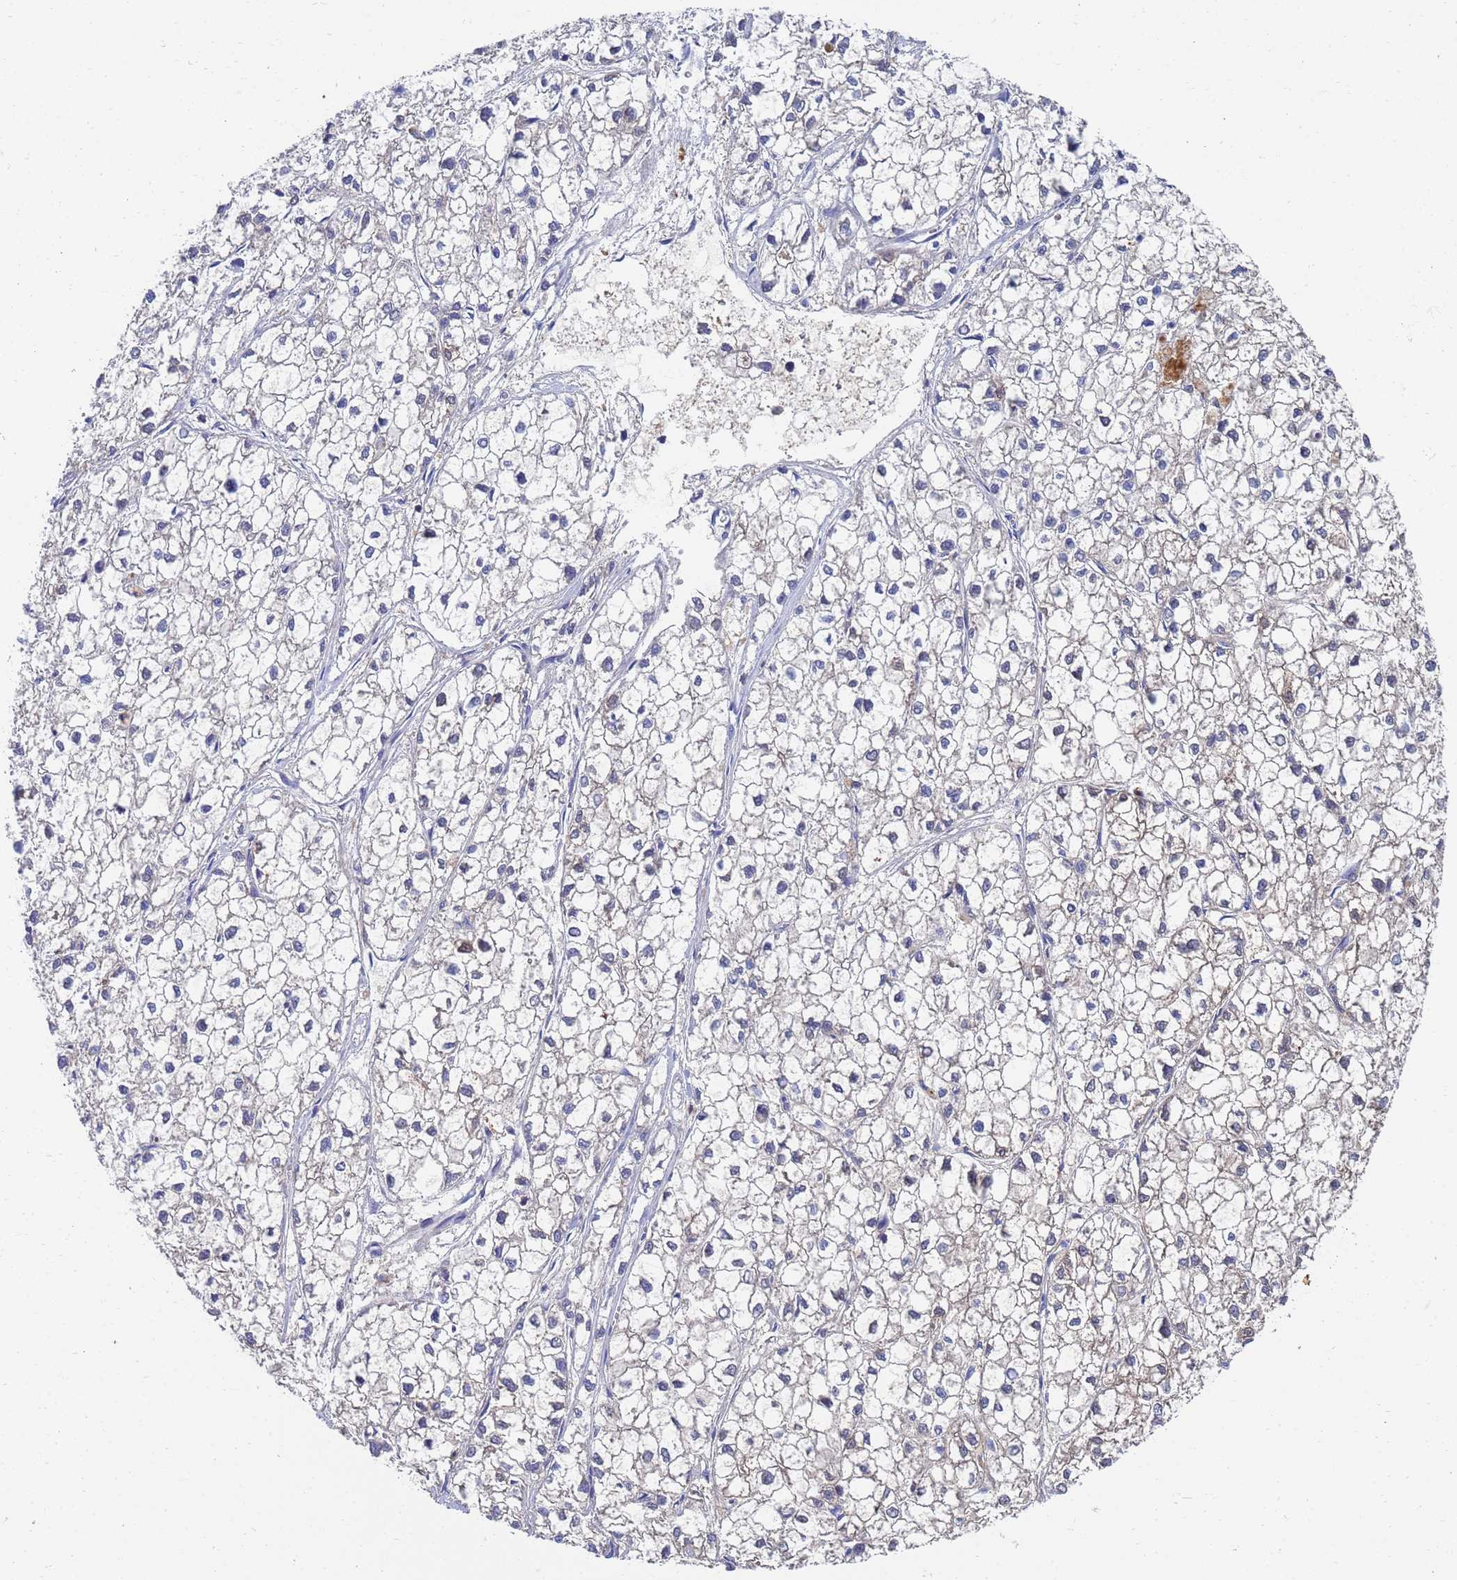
{"staining": {"intensity": "negative", "quantity": "none", "location": "none"}, "tissue": "liver cancer", "cell_type": "Tumor cells", "image_type": "cancer", "snomed": [{"axis": "morphology", "description": "Carcinoma, Hepatocellular, NOS"}, {"axis": "topography", "description": "Liver"}], "caption": "The IHC photomicrograph has no significant staining in tumor cells of liver cancer tissue.", "gene": "GCHFR", "patient": {"sex": "female", "age": 43}}